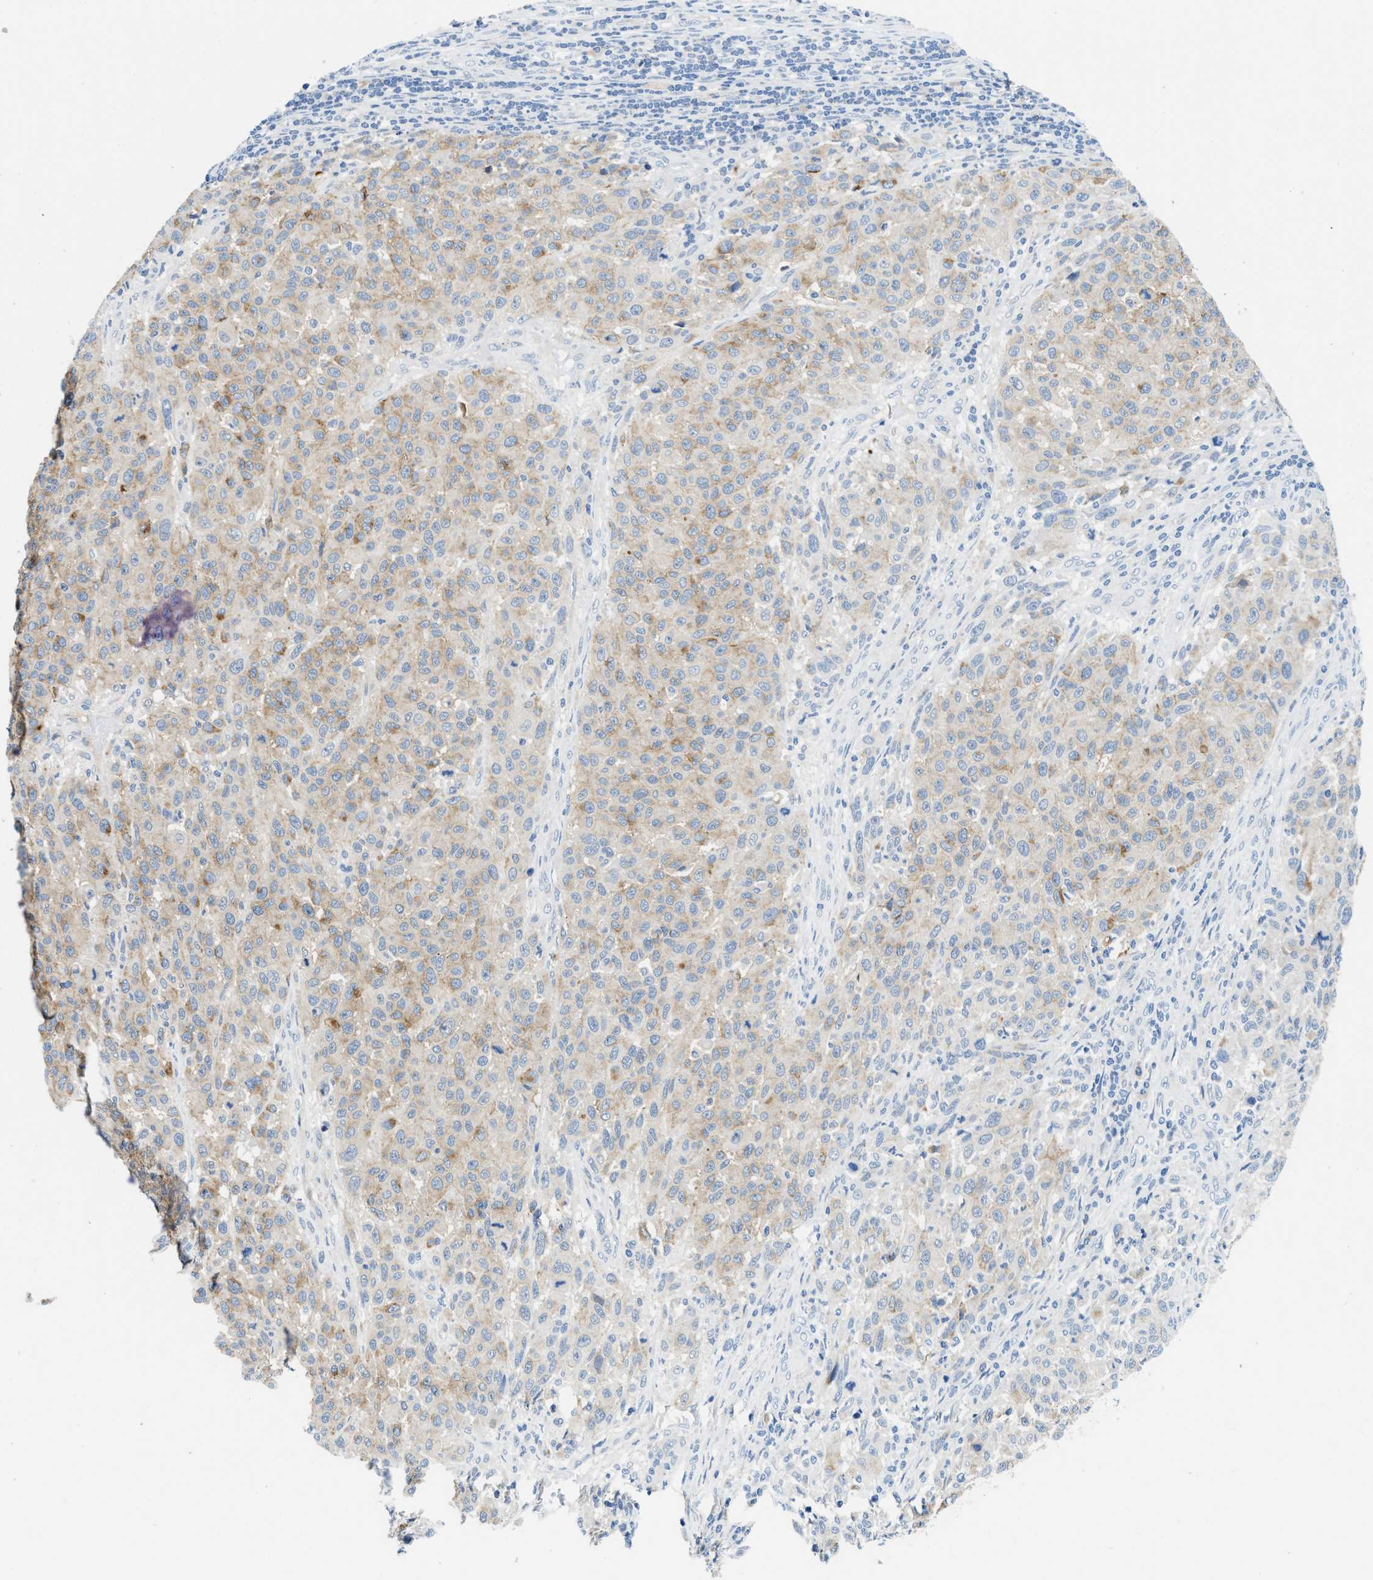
{"staining": {"intensity": "weak", "quantity": "25%-75%", "location": "cytoplasmic/membranous"}, "tissue": "melanoma", "cell_type": "Tumor cells", "image_type": "cancer", "snomed": [{"axis": "morphology", "description": "Malignant melanoma, Metastatic site"}, {"axis": "topography", "description": "Lymph node"}], "caption": "Immunohistochemistry image of neoplastic tissue: melanoma stained using IHC shows low levels of weak protein expression localized specifically in the cytoplasmic/membranous of tumor cells, appearing as a cytoplasmic/membranous brown color.", "gene": "TSPAN3", "patient": {"sex": "male", "age": 61}}